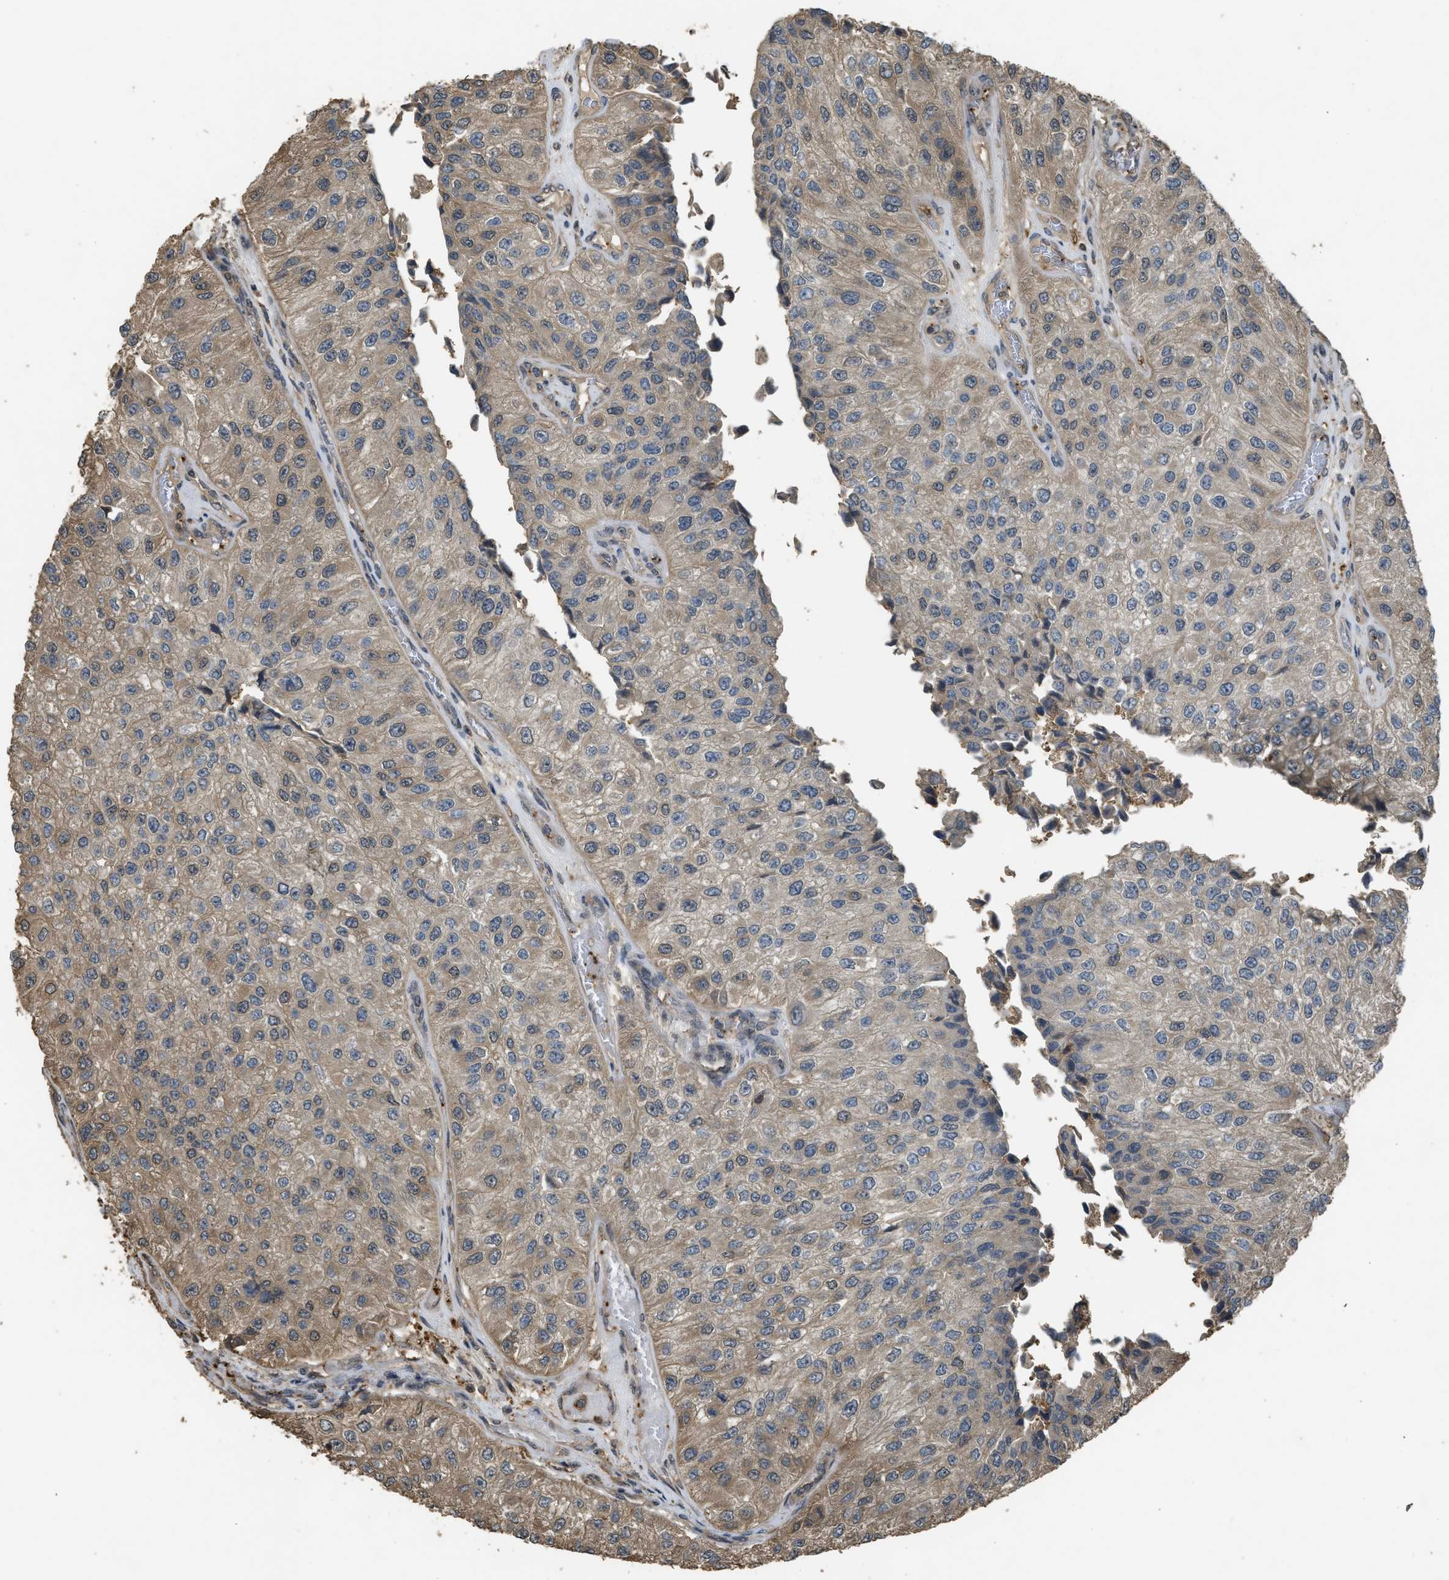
{"staining": {"intensity": "weak", "quantity": "<25%", "location": "cytoplasmic/membranous"}, "tissue": "urothelial cancer", "cell_type": "Tumor cells", "image_type": "cancer", "snomed": [{"axis": "morphology", "description": "Urothelial carcinoma, High grade"}, {"axis": "topography", "description": "Kidney"}, {"axis": "topography", "description": "Urinary bladder"}], "caption": "This photomicrograph is of urothelial cancer stained with immunohistochemistry to label a protein in brown with the nuclei are counter-stained blue. There is no staining in tumor cells.", "gene": "ARHGDIA", "patient": {"sex": "male", "age": 77}}